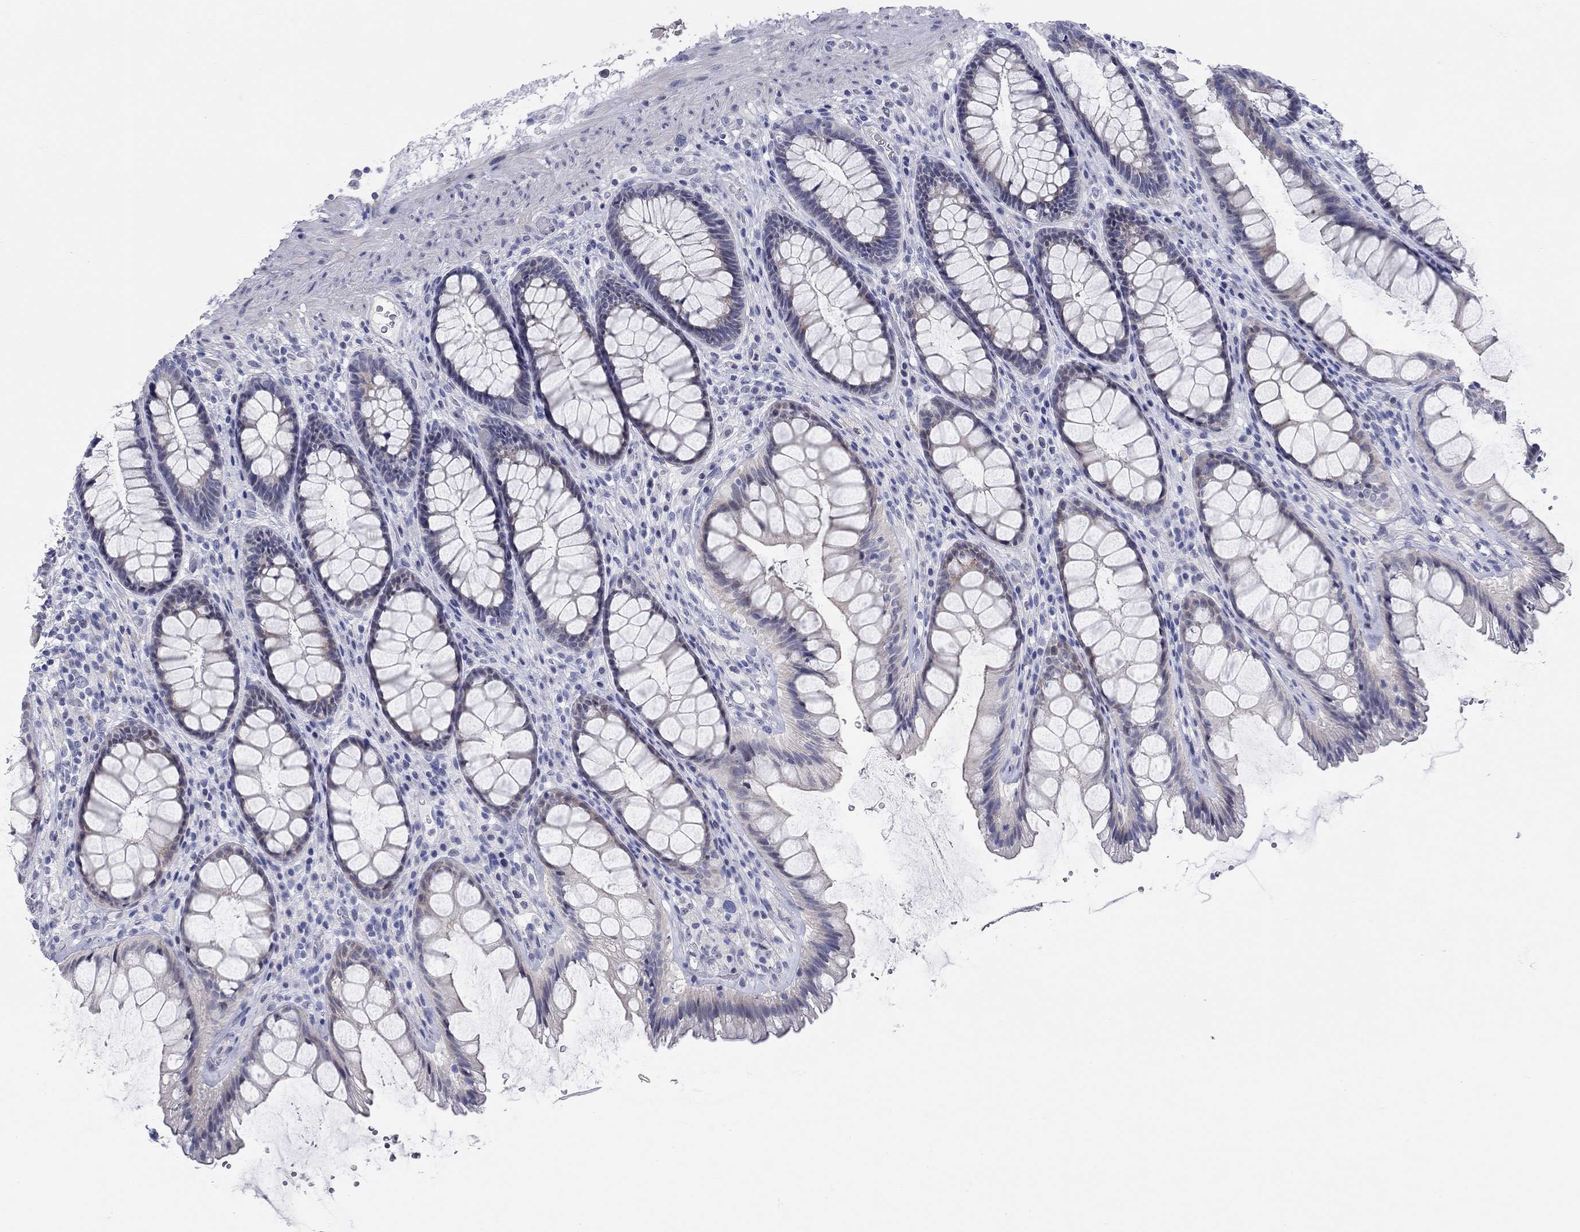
{"staining": {"intensity": "negative", "quantity": "none", "location": "none"}, "tissue": "rectum", "cell_type": "Glandular cells", "image_type": "normal", "snomed": [{"axis": "morphology", "description": "Normal tissue, NOS"}, {"axis": "topography", "description": "Rectum"}], "caption": "This is a micrograph of immunohistochemistry staining of benign rectum, which shows no staining in glandular cells. (Brightfield microscopy of DAB (3,3'-diaminobenzidine) immunohistochemistry (IHC) at high magnification).", "gene": "WASF3", "patient": {"sex": "male", "age": 72}}